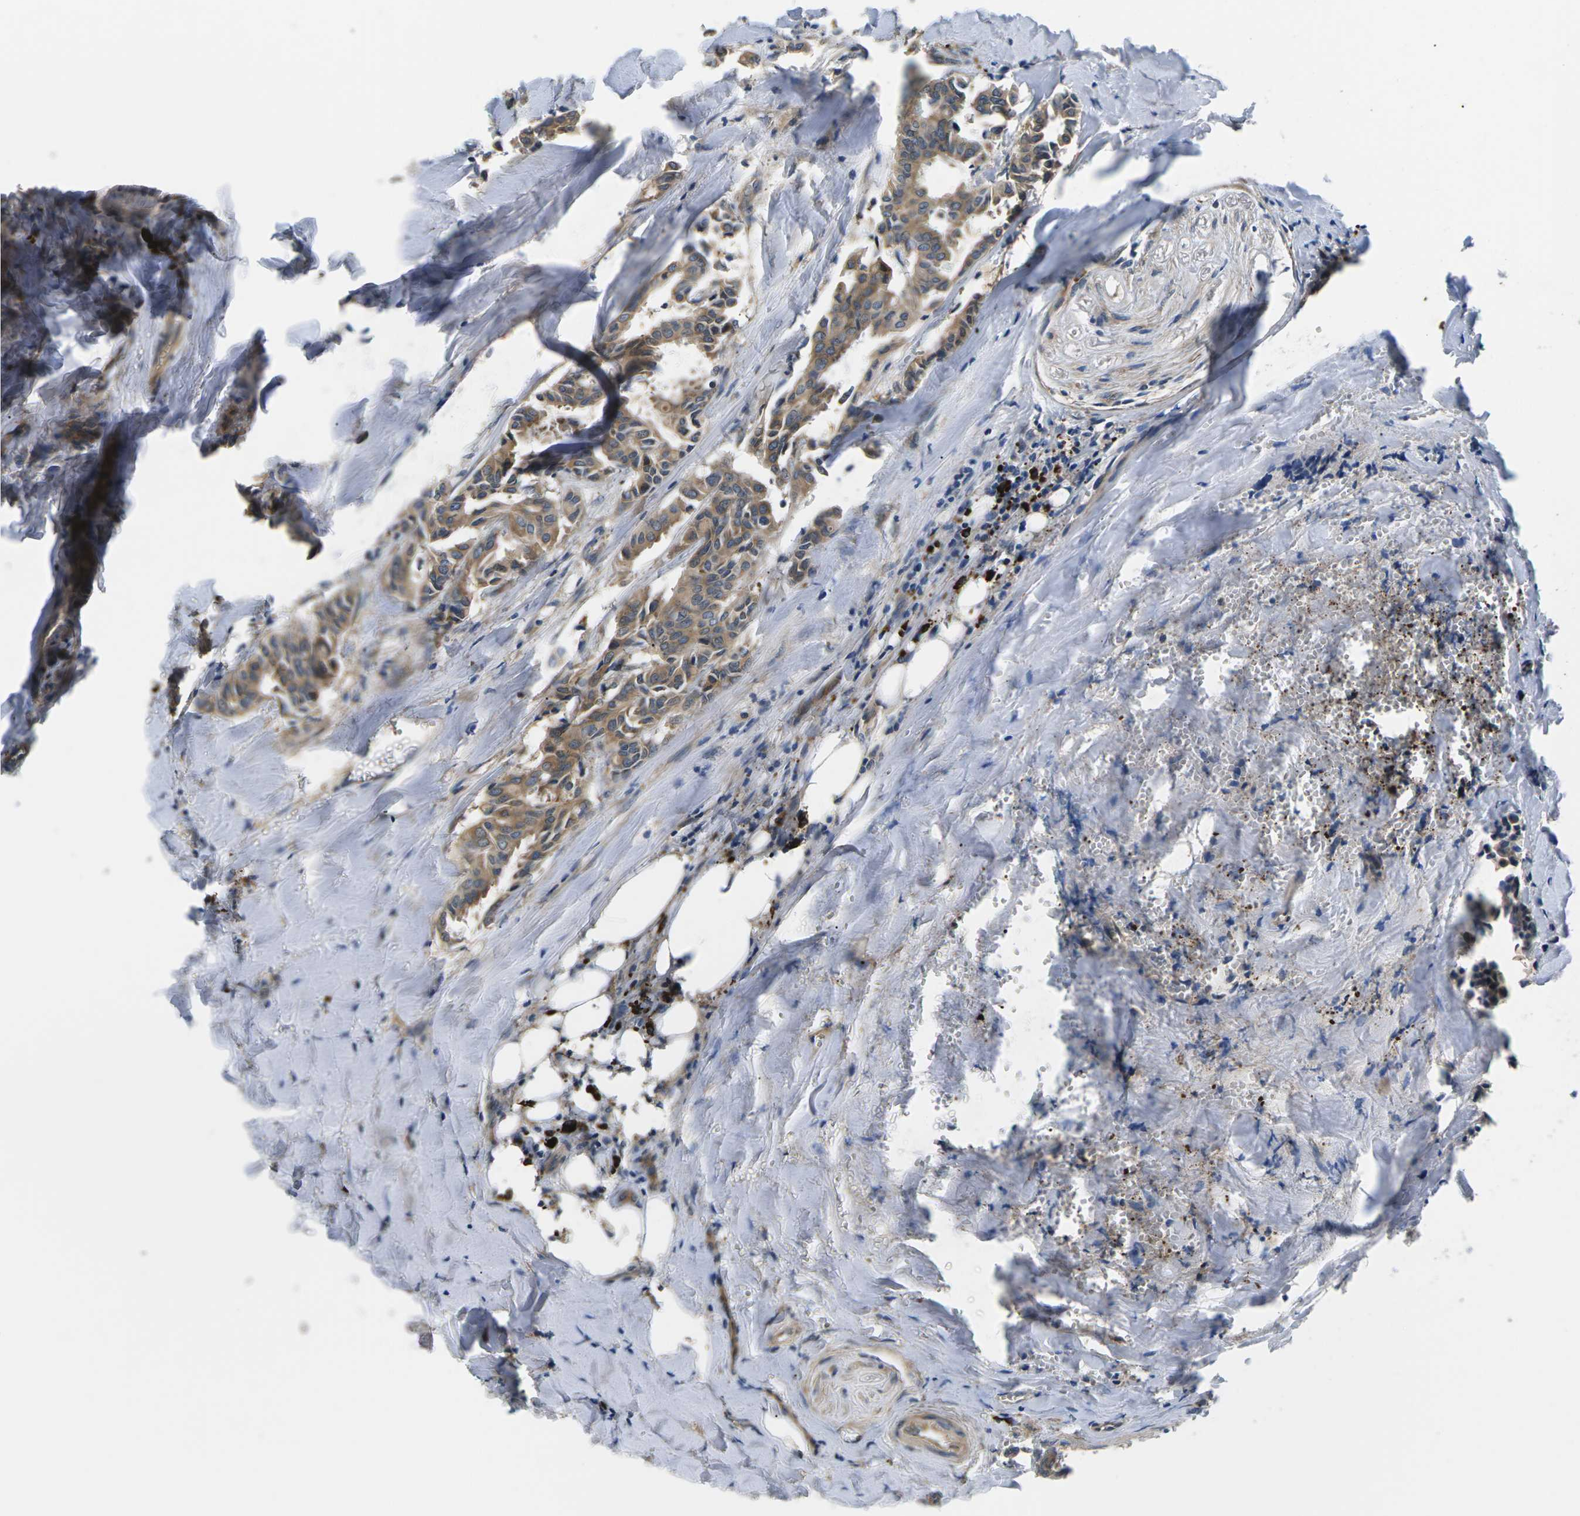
{"staining": {"intensity": "moderate", "quantity": ">75%", "location": "cytoplasmic/membranous"}, "tissue": "head and neck cancer", "cell_type": "Tumor cells", "image_type": "cancer", "snomed": [{"axis": "morphology", "description": "Adenocarcinoma, NOS"}, {"axis": "topography", "description": "Salivary gland"}, {"axis": "topography", "description": "Head-Neck"}], "caption": "Immunohistochemical staining of human adenocarcinoma (head and neck) reveals medium levels of moderate cytoplasmic/membranous protein expression in approximately >75% of tumor cells. Nuclei are stained in blue.", "gene": "PLCE1", "patient": {"sex": "female", "age": 59}}